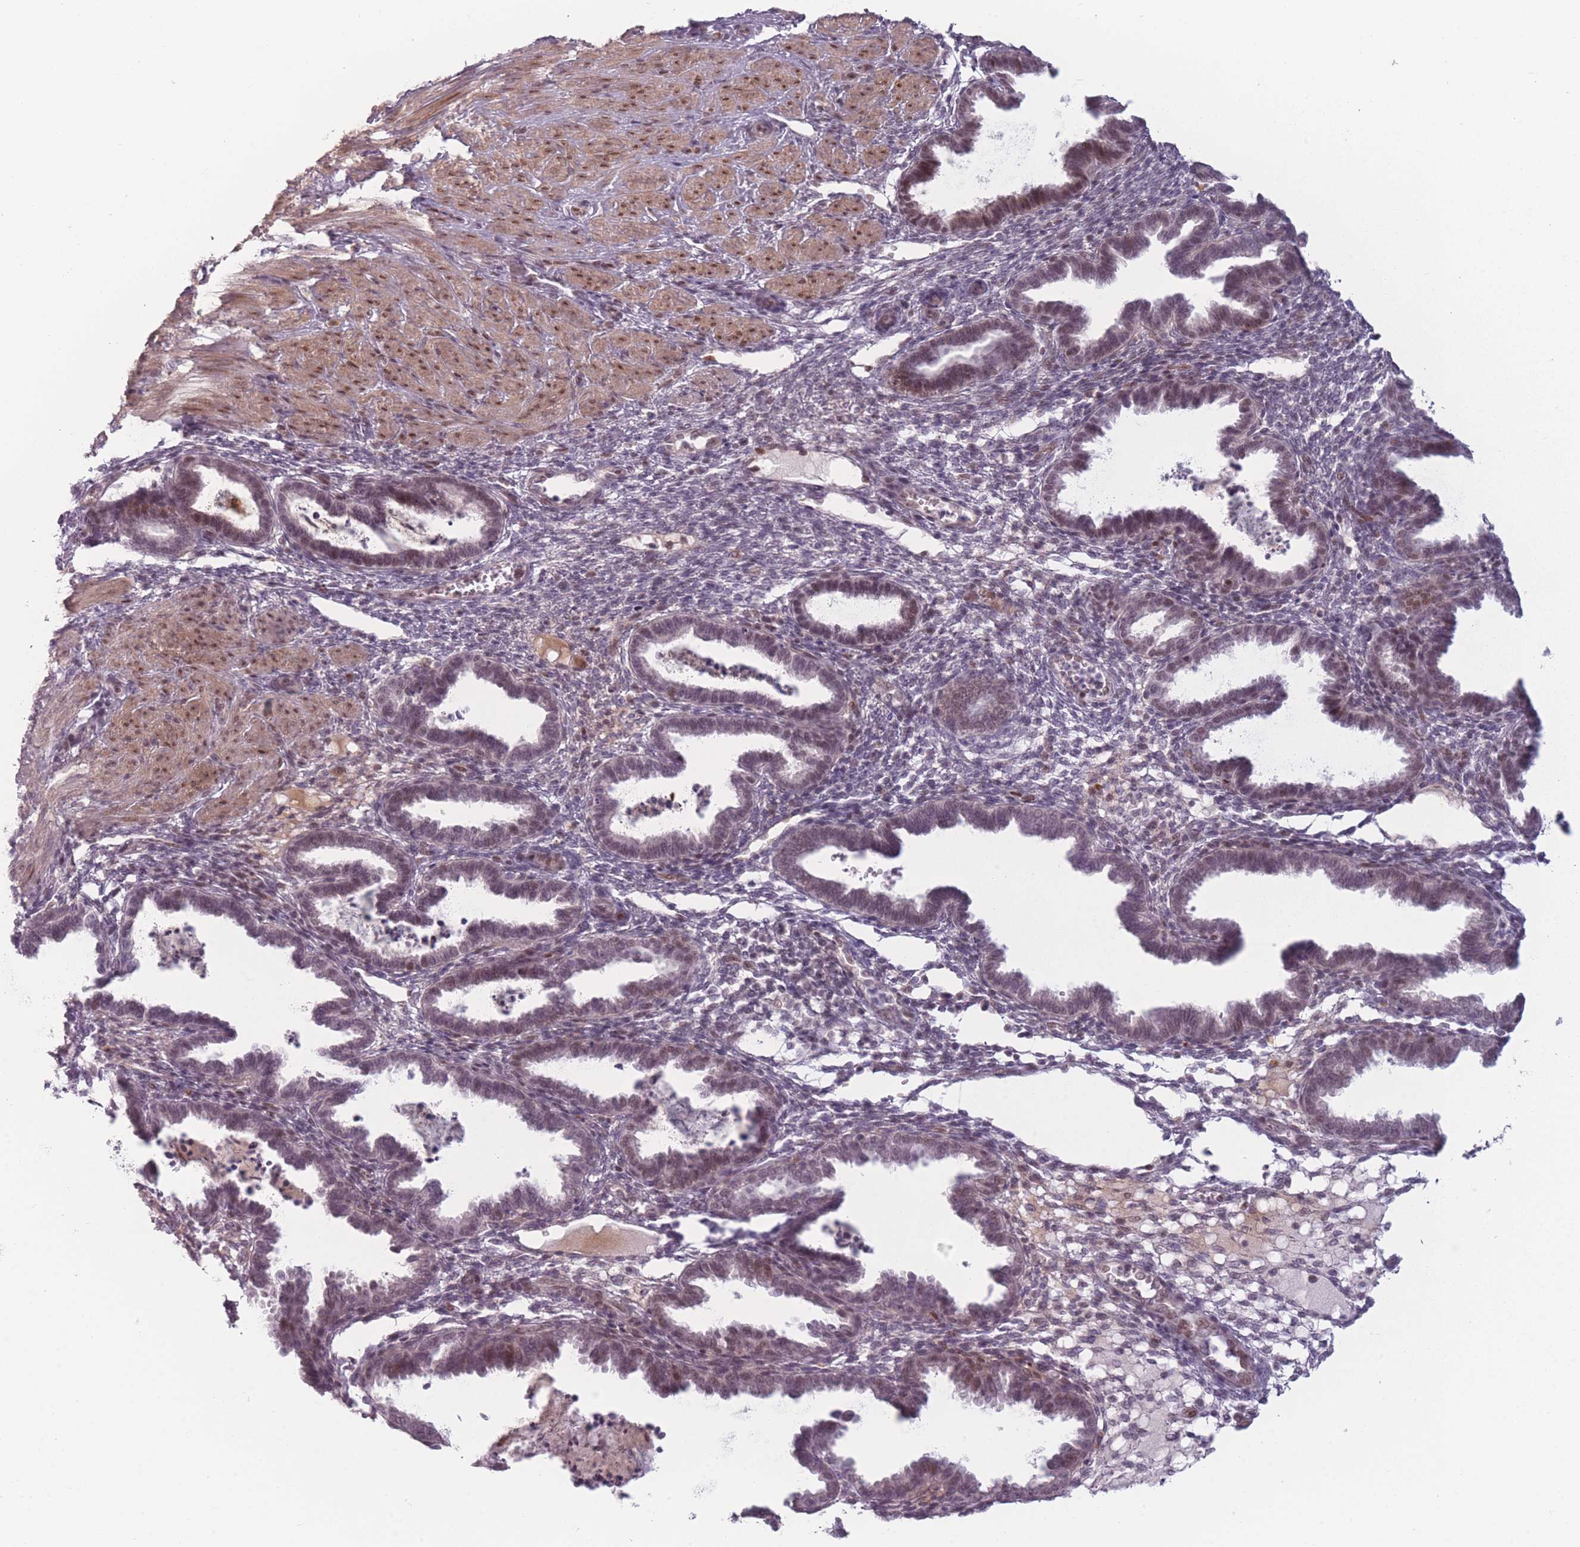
{"staining": {"intensity": "negative", "quantity": "none", "location": "none"}, "tissue": "endometrium", "cell_type": "Cells in endometrial stroma", "image_type": "normal", "snomed": [{"axis": "morphology", "description": "Normal tissue, NOS"}, {"axis": "topography", "description": "Endometrium"}], "caption": "Human endometrium stained for a protein using IHC shows no staining in cells in endometrial stroma.", "gene": "OR10C1", "patient": {"sex": "female", "age": 33}}